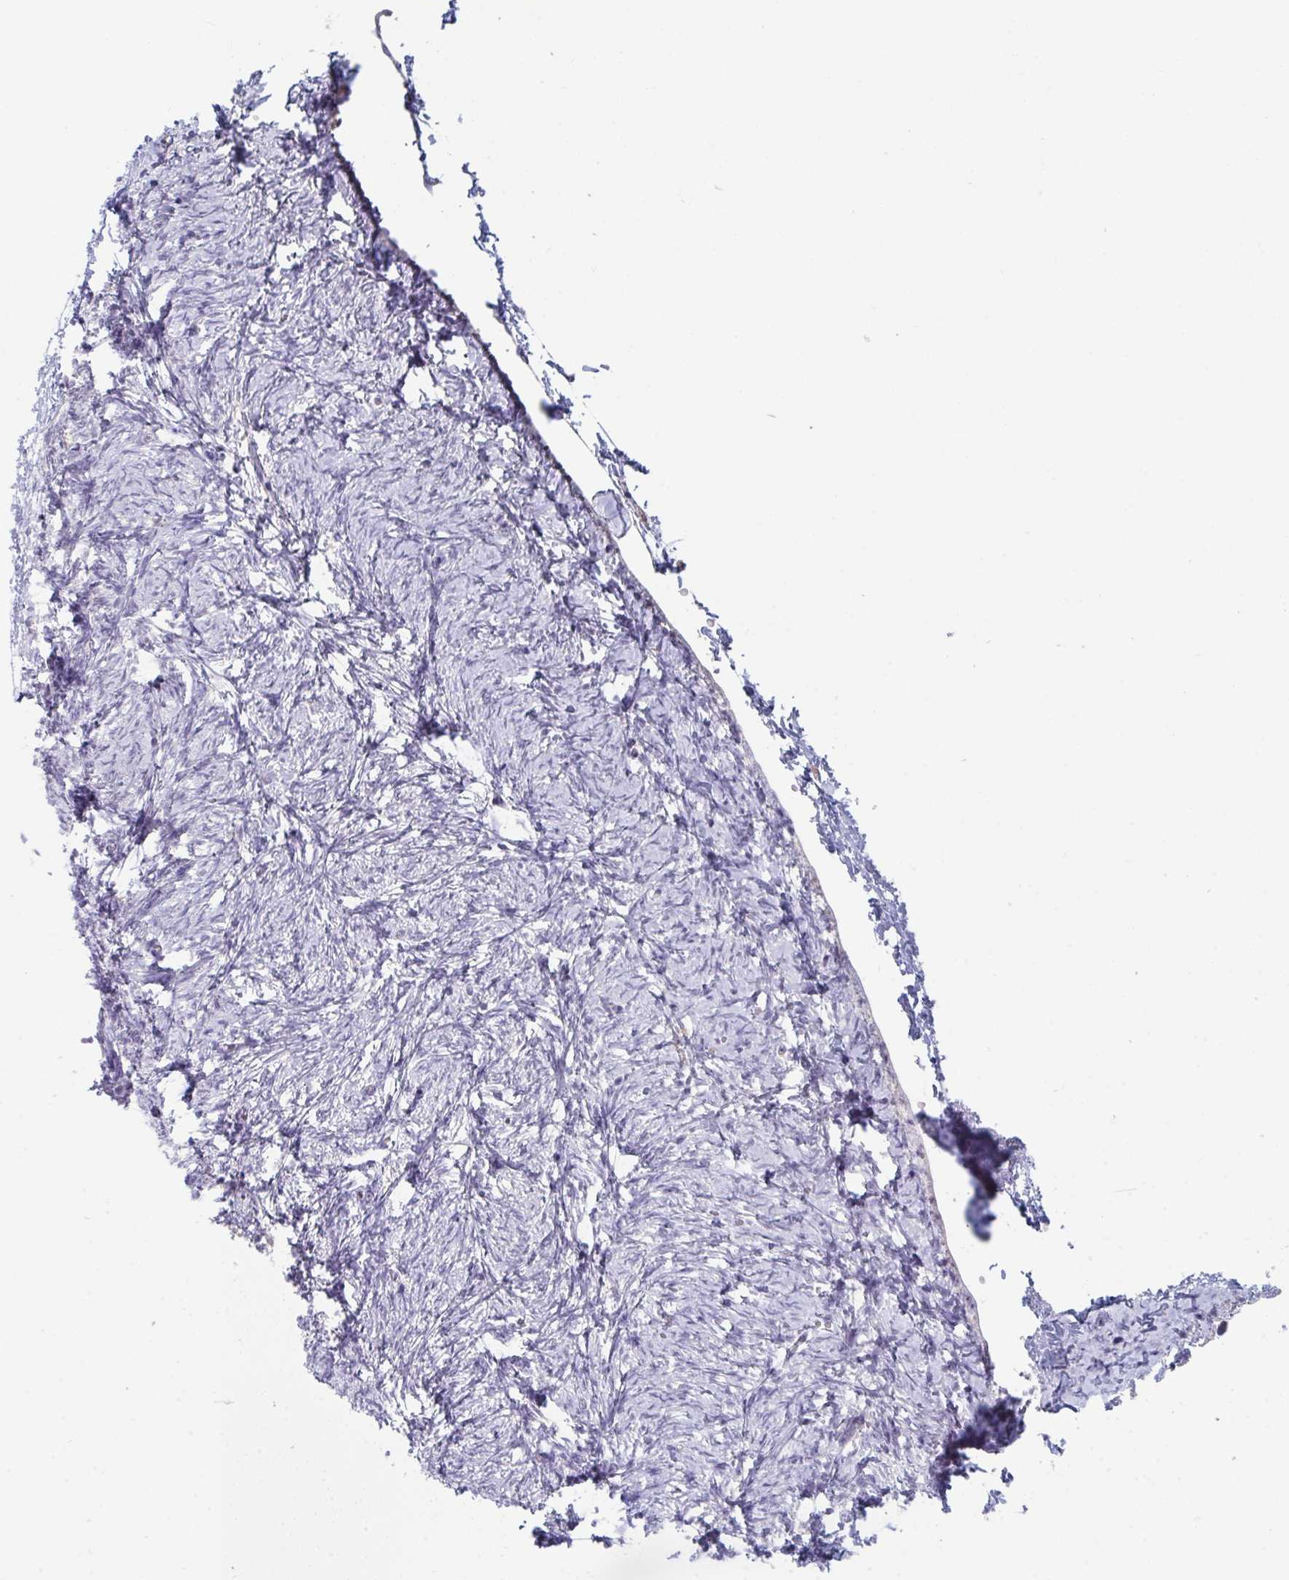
{"staining": {"intensity": "negative", "quantity": "none", "location": "none"}, "tissue": "ovary", "cell_type": "Follicle cells", "image_type": "normal", "snomed": [{"axis": "morphology", "description": "Normal tissue, NOS"}, {"axis": "topography", "description": "Ovary"}], "caption": "Follicle cells are negative for protein expression in normal human ovary. (DAB (3,3'-diaminobenzidine) immunohistochemistry (IHC) visualized using brightfield microscopy, high magnification).", "gene": "HGFAC", "patient": {"sex": "female", "age": 41}}